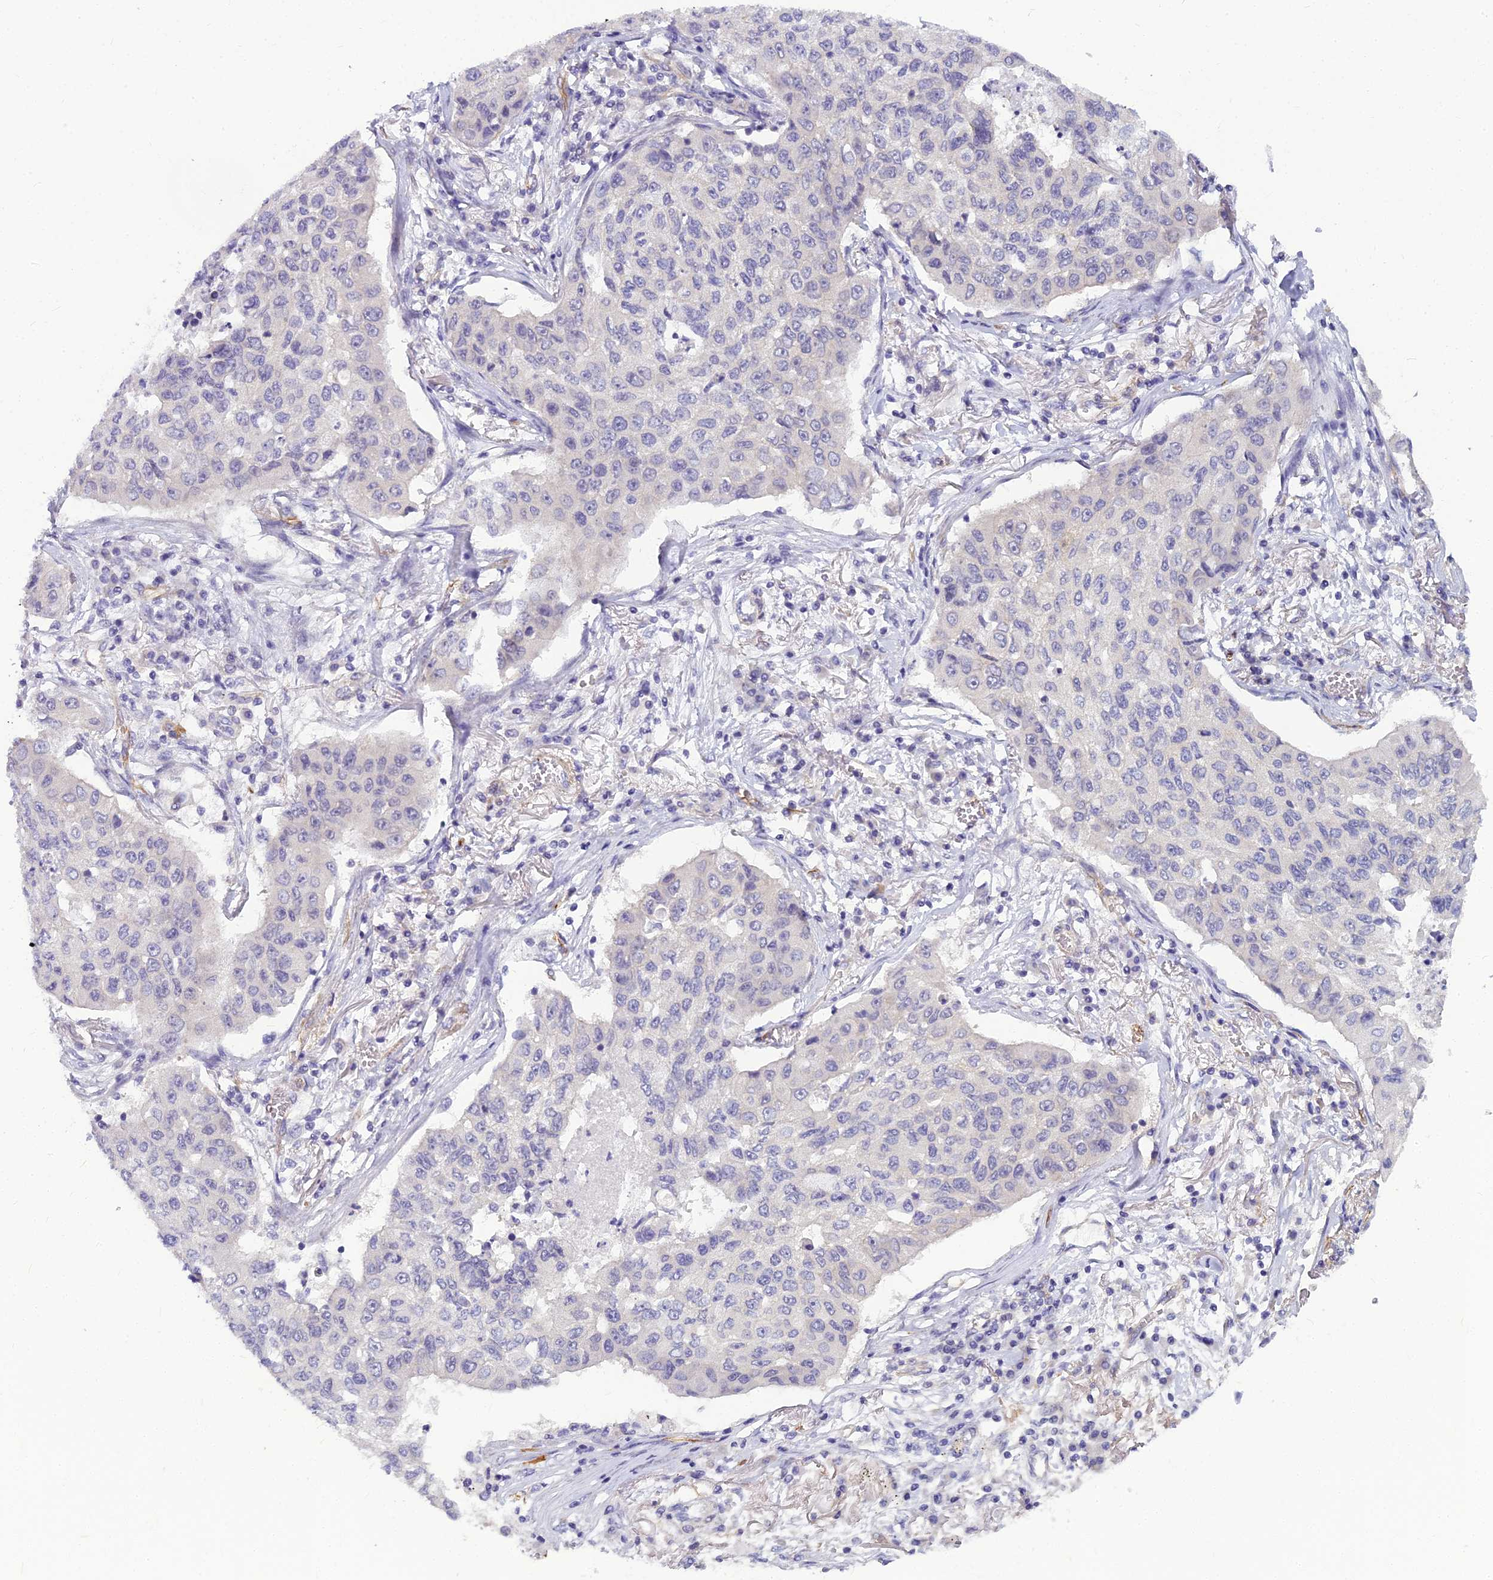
{"staining": {"intensity": "negative", "quantity": "none", "location": "none"}, "tissue": "lung cancer", "cell_type": "Tumor cells", "image_type": "cancer", "snomed": [{"axis": "morphology", "description": "Squamous cell carcinoma, NOS"}, {"axis": "topography", "description": "Lung"}], "caption": "Tumor cells are negative for brown protein staining in squamous cell carcinoma (lung).", "gene": "RGL3", "patient": {"sex": "male", "age": 74}}